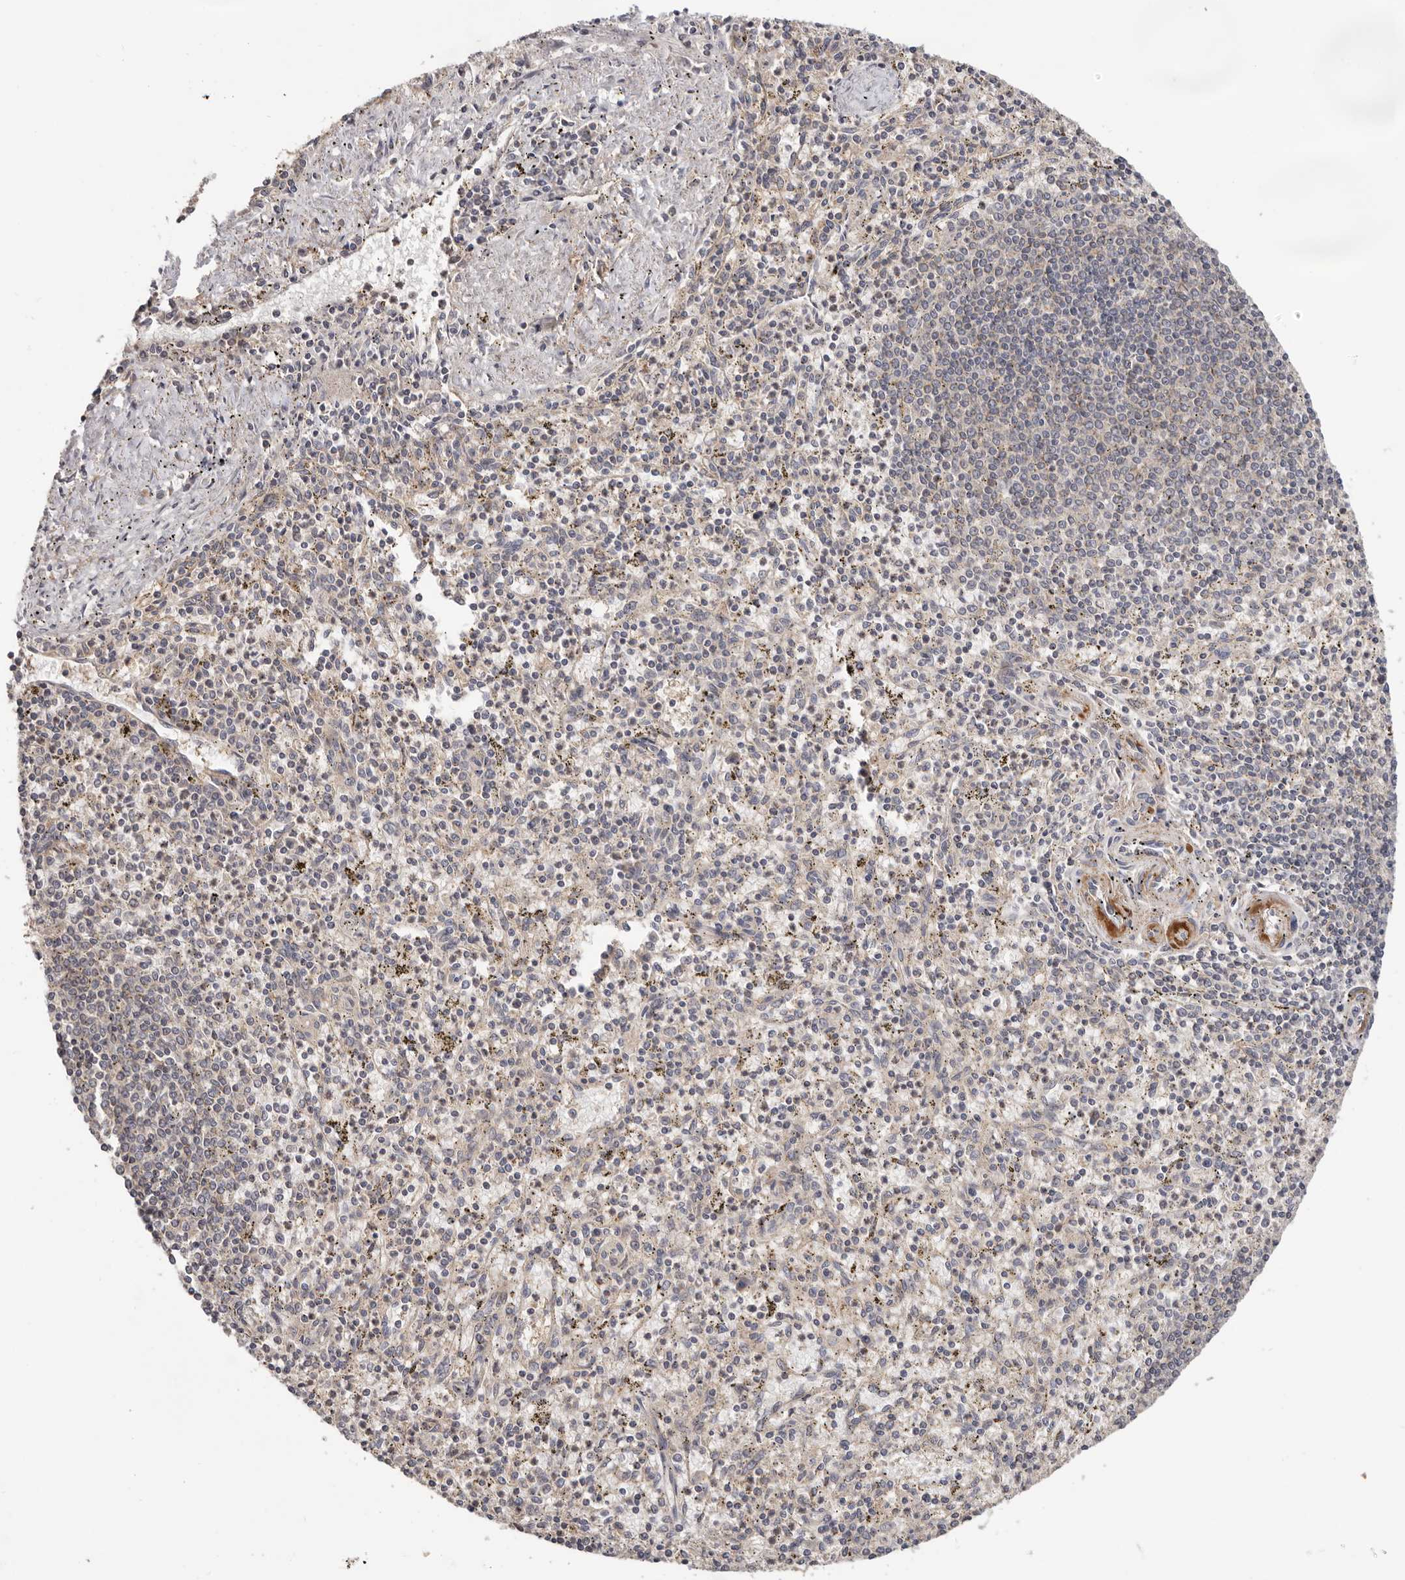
{"staining": {"intensity": "weak", "quantity": "<25%", "location": "cytoplasmic/membranous"}, "tissue": "spleen", "cell_type": "Cells in red pulp", "image_type": "normal", "snomed": [{"axis": "morphology", "description": "Normal tissue, NOS"}, {"axis": "topography", "description": "Spleen"}], "caption": "Human spleen stained for a protein using immunohistochemistry (IHC) exhibits no positivity in cells in red pulp.", "gene": "LRP6", "patient": {"sex": "male", "age": 72}}